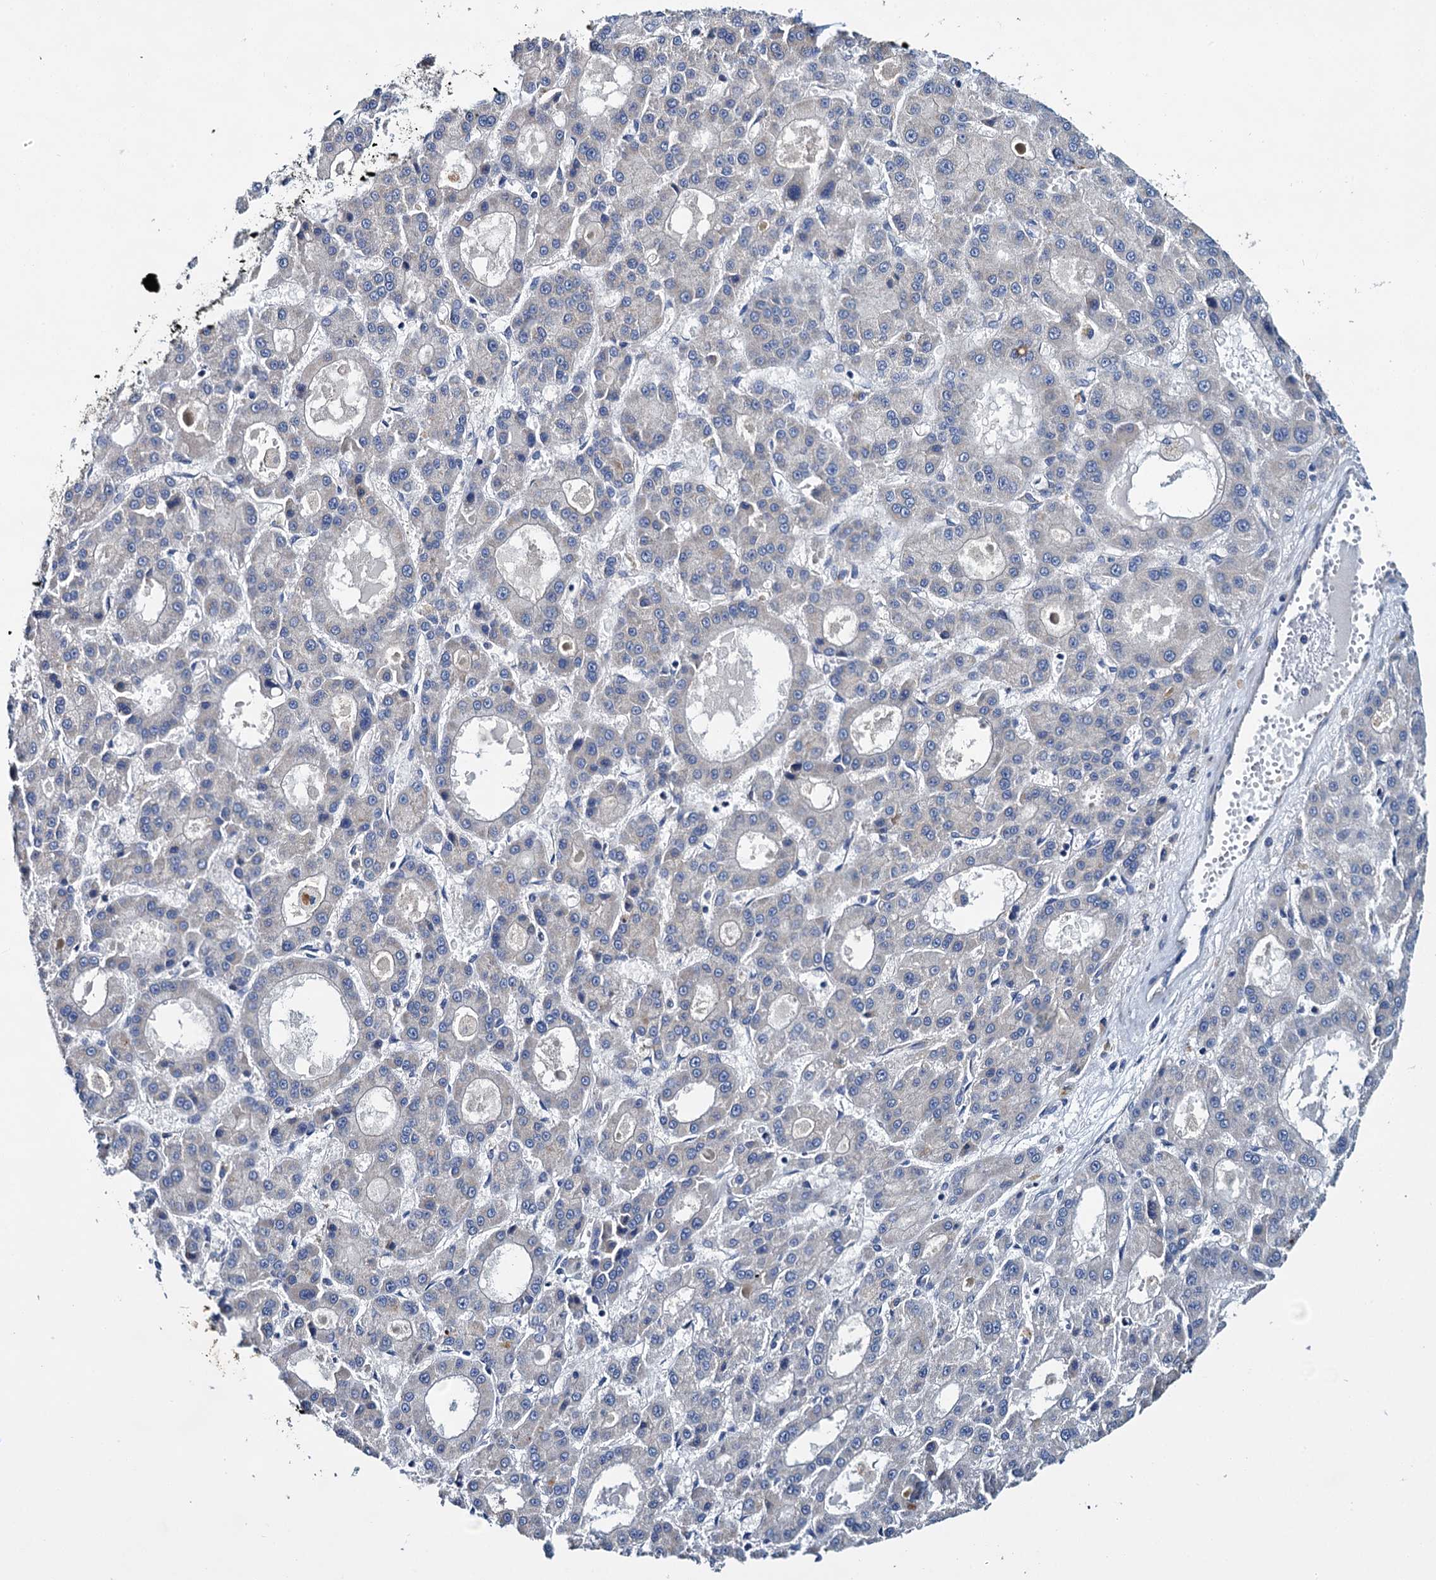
{"staining": {"intensity": "negative", "quantity": "none", "location": "none"}, "tissue": "liver cancer", "cell_type": "Tumor cells", "image_type": "cancer", "snomed": [{"axis": "morphology", "description": "Carcinoma, Hepatocellular, NOS"}, {"axis": "topography", "description": "Liver"}], "caption": "This is an immunohistochemistry (IHC) micrograph of liver cancer. There is no positivity in tumor cells.", "gene": "CEP295", "patient": {"sex": "male", "age": 70}}